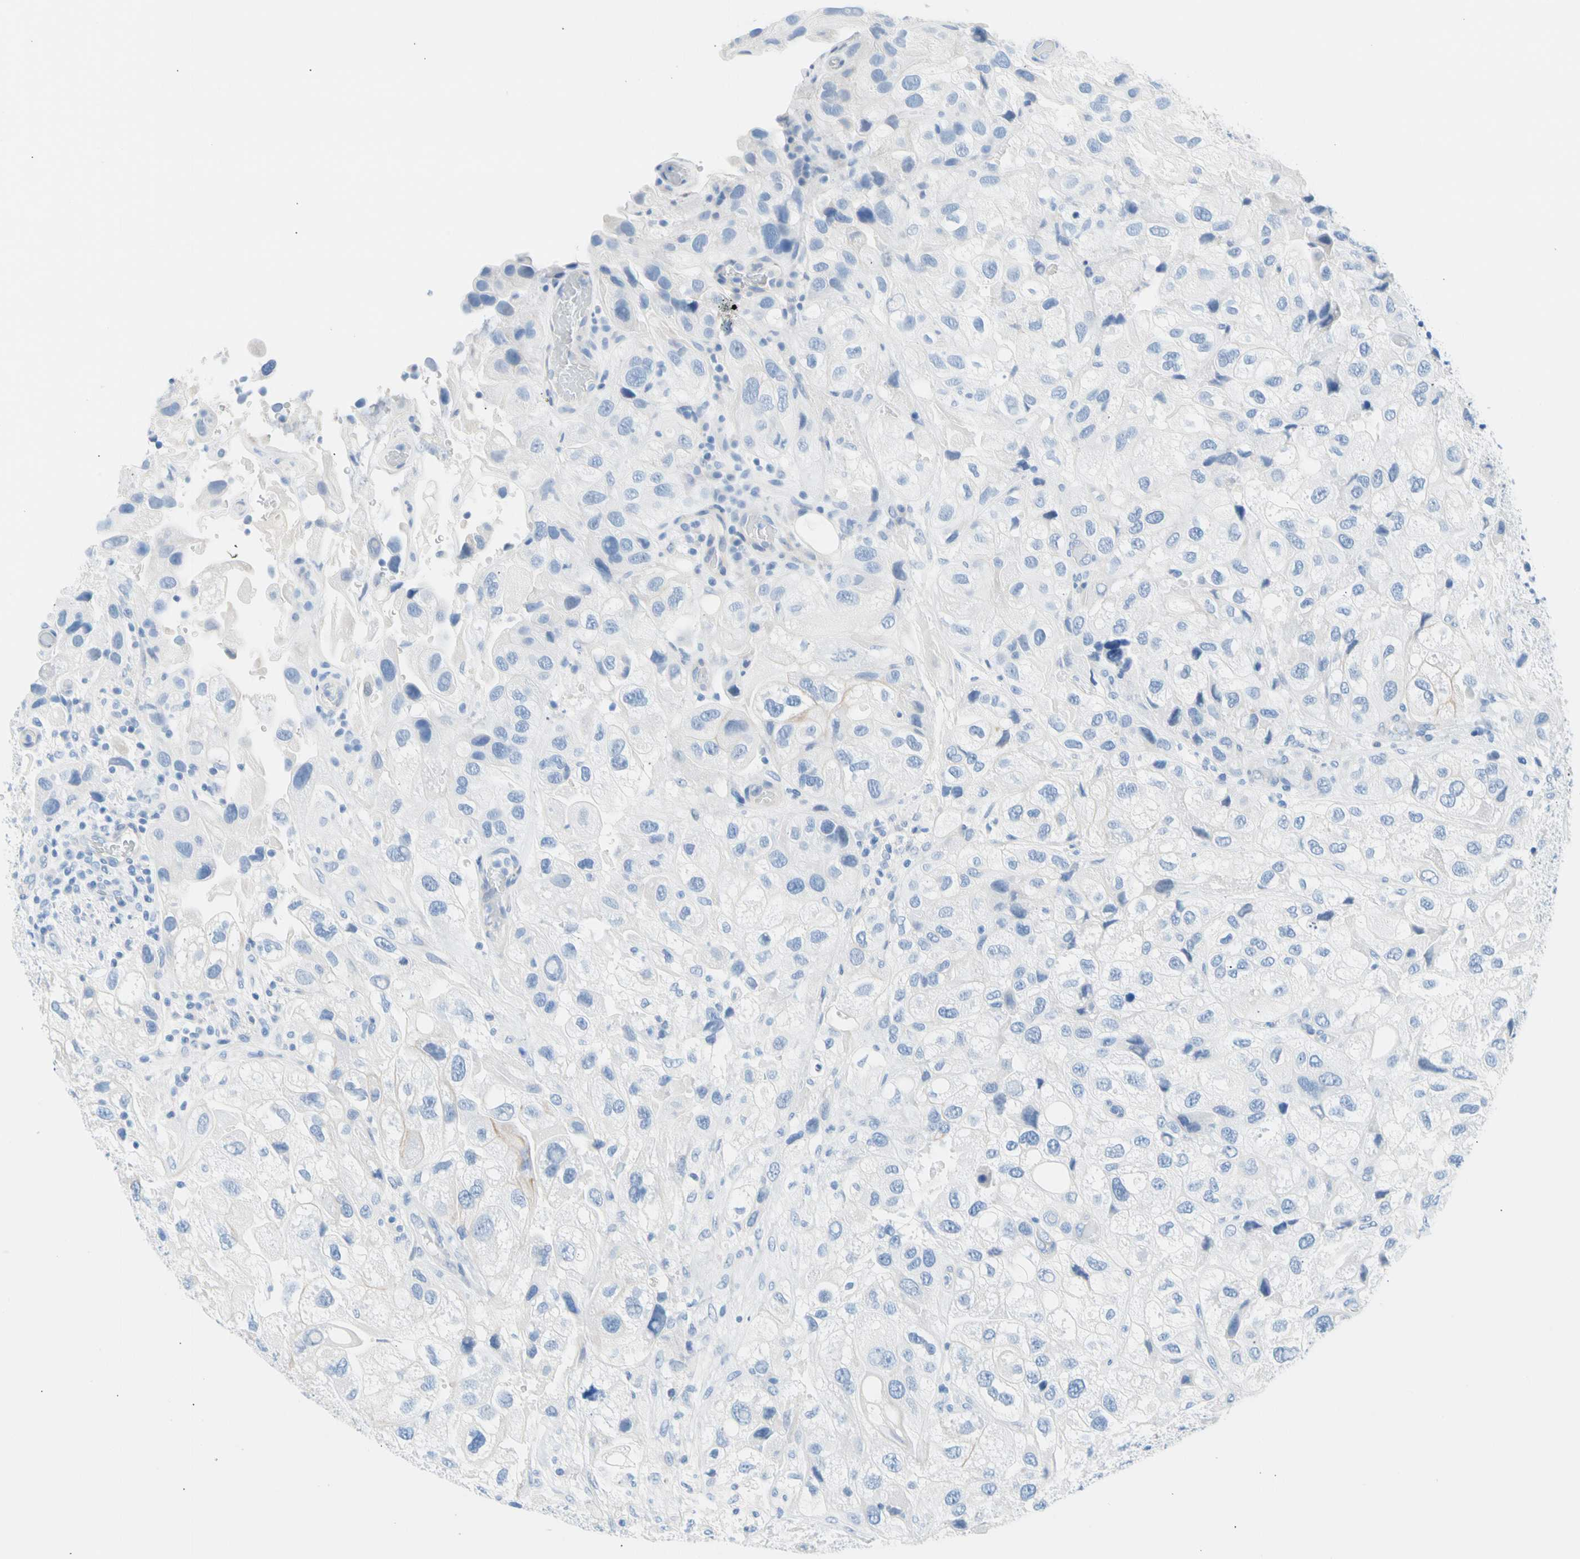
{"staining": {"intensity": "negative", "quantity": "none", "location": "none"}, "tissue": "urothelial cancer", "cell_type": "Tumor cells", "image_type": "cancer", "snomed": [{"axis": "morphology", "description": "Urothelial carcinoma, High grade"}, {"axis": "topography", "description": "Urinary bladder"}], "caption": "Immunohistochemistry photomicrograph of human high-grade urothelial carcinoma stained for a protein (brown), which displays no staining in tumor cells. (Immunohistochemistry (ihc), brightfield microscopy, high magnification).", "gene": "CEL", "patient": {"sex": "female", "age": 64}}